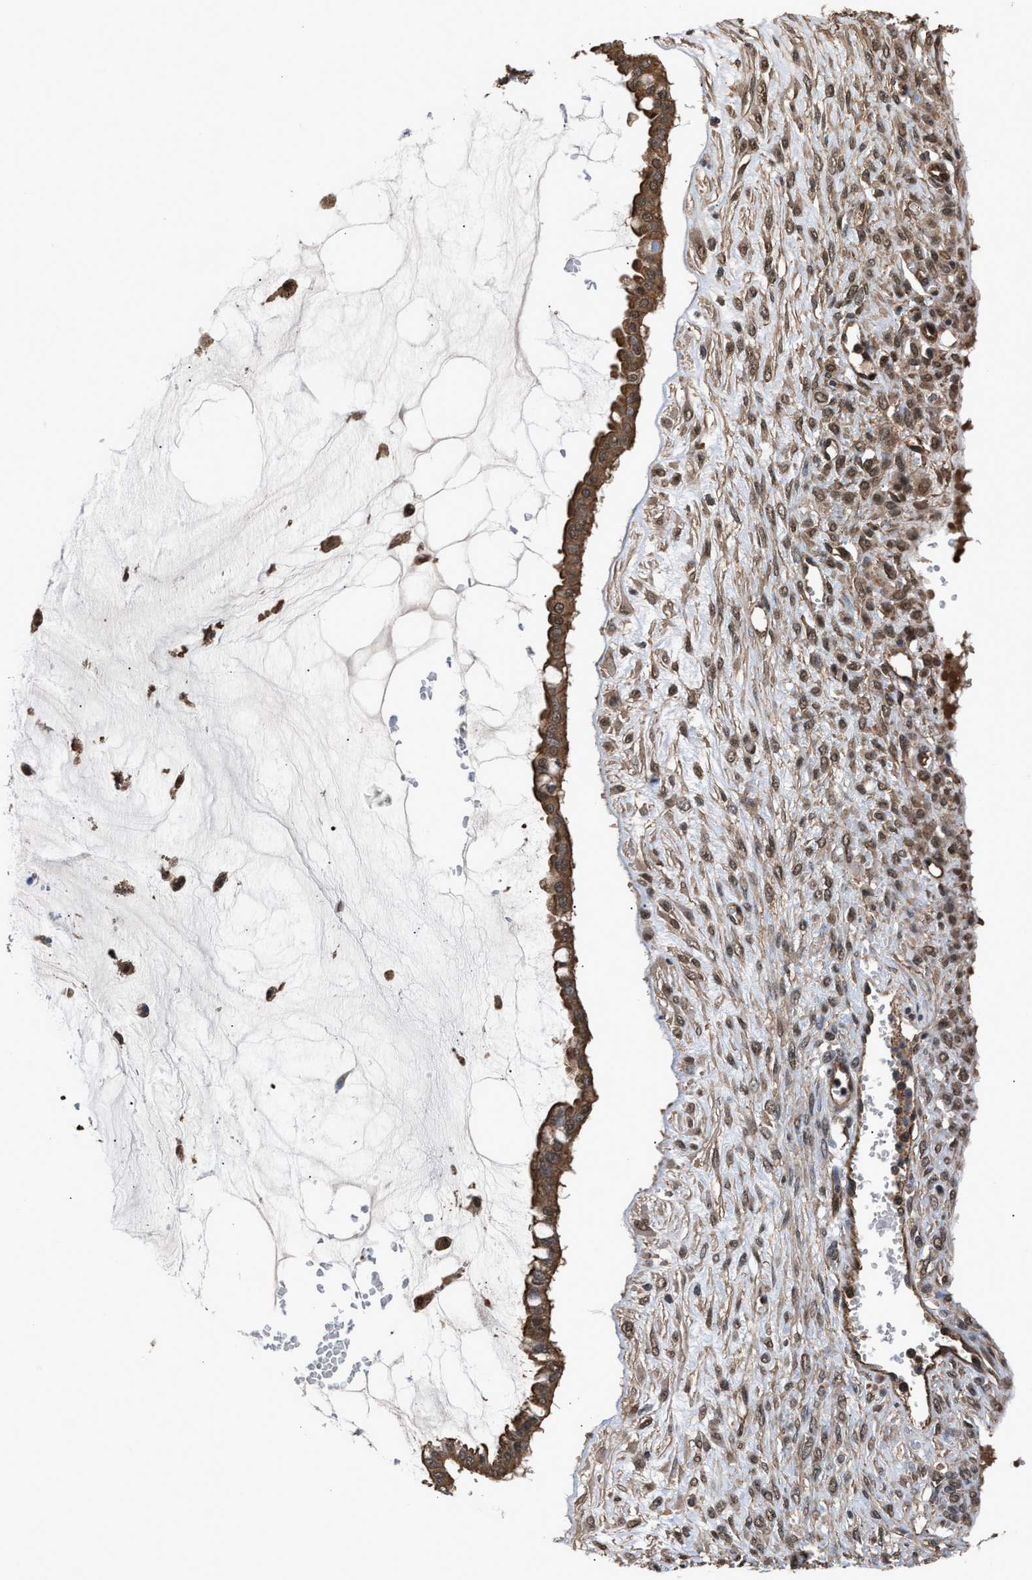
{"staining": {"intensity": "moderate", "quantity": ">75%", "location": "cytoplasmic/membranous,nuclear"}, "tissue": "ovarian cancer", "cell_type": "Tumor cells", "image_type": "cancer", "snomed": [{"axis": "morphology", "description": "Cystadenocarcinoma, mucinous, NOS"}, {"axis": "topography", "description": "Ovary"}], "caption": "Immunohistochemistry (DAB (3,3'-diaminobenzidine)) staining of mucinous cystadenocarcinoma (ovarian) shows moderate cytoplasmic/membranous and nuclear protein positivity in approximately >75% of tumor cells.", "gene": "SCAI", "patient": {"sex": "female", "age": 73}}